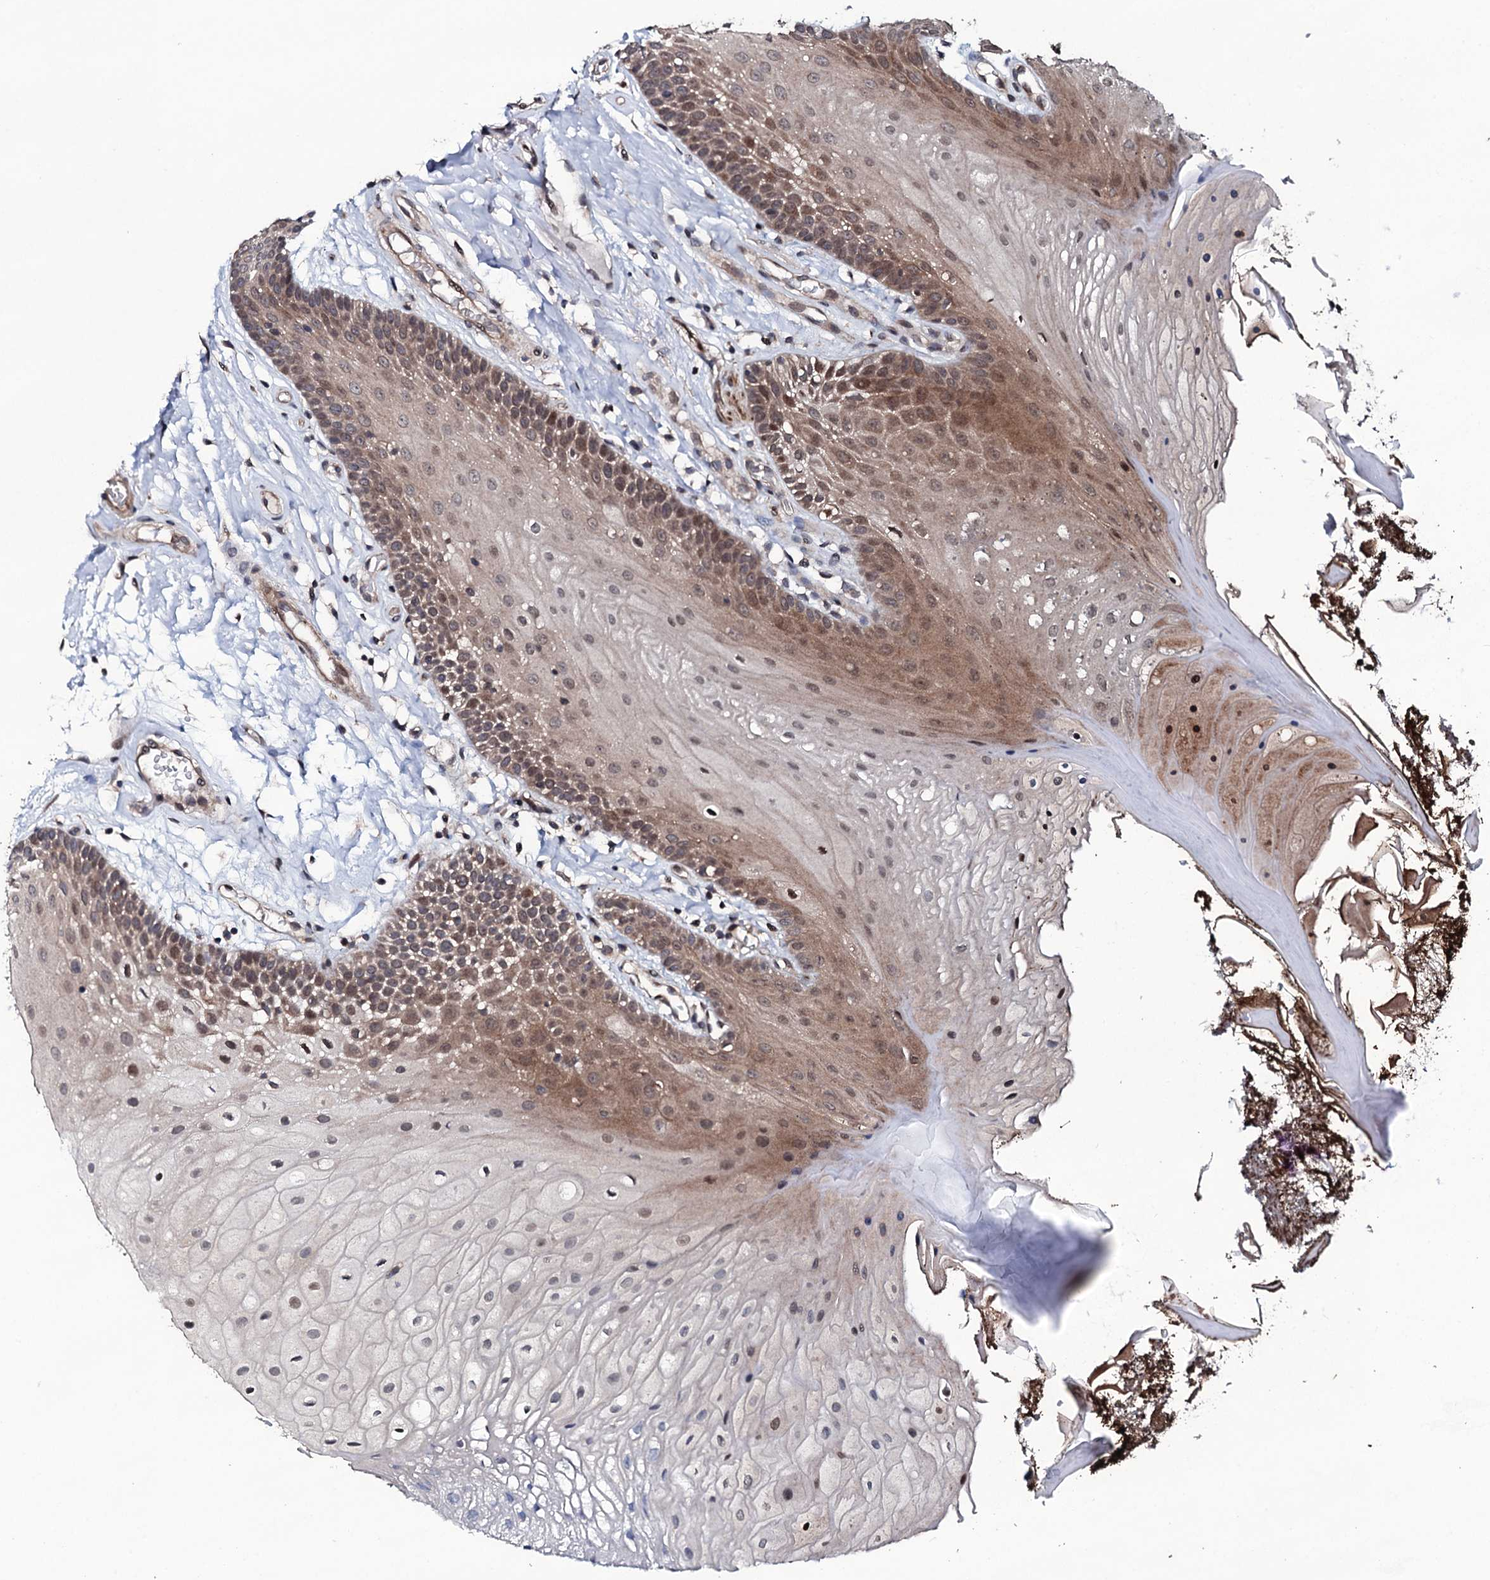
{"staining": {"intensity": "strong", "quantity": "25%-75%", "location": "cytoplasmic/membranous,nuclear"}, "tissue": "oral mucosa", "cell_type": "Squamous epithelial cells", "image_type": "normal", "snomed": [{"axis": "morphology", "description": "Normal tissue, NOS"}, {"axis": "topography", "description": "Oral tissue"}], "caption": "A brown stain shows strong cytoplasmic/membranous,nuclear expression of a protein in squamous epithelial cells of unremarkable human oral mucosa. Using DAB (3,3'-diaminobenzidine) (brown) and hematoxylin (blue) stains, captured at high magnification using brightfield microscopy.", "gene": "OGFOD2", "patient": {"sex": "female", "age": 80}}